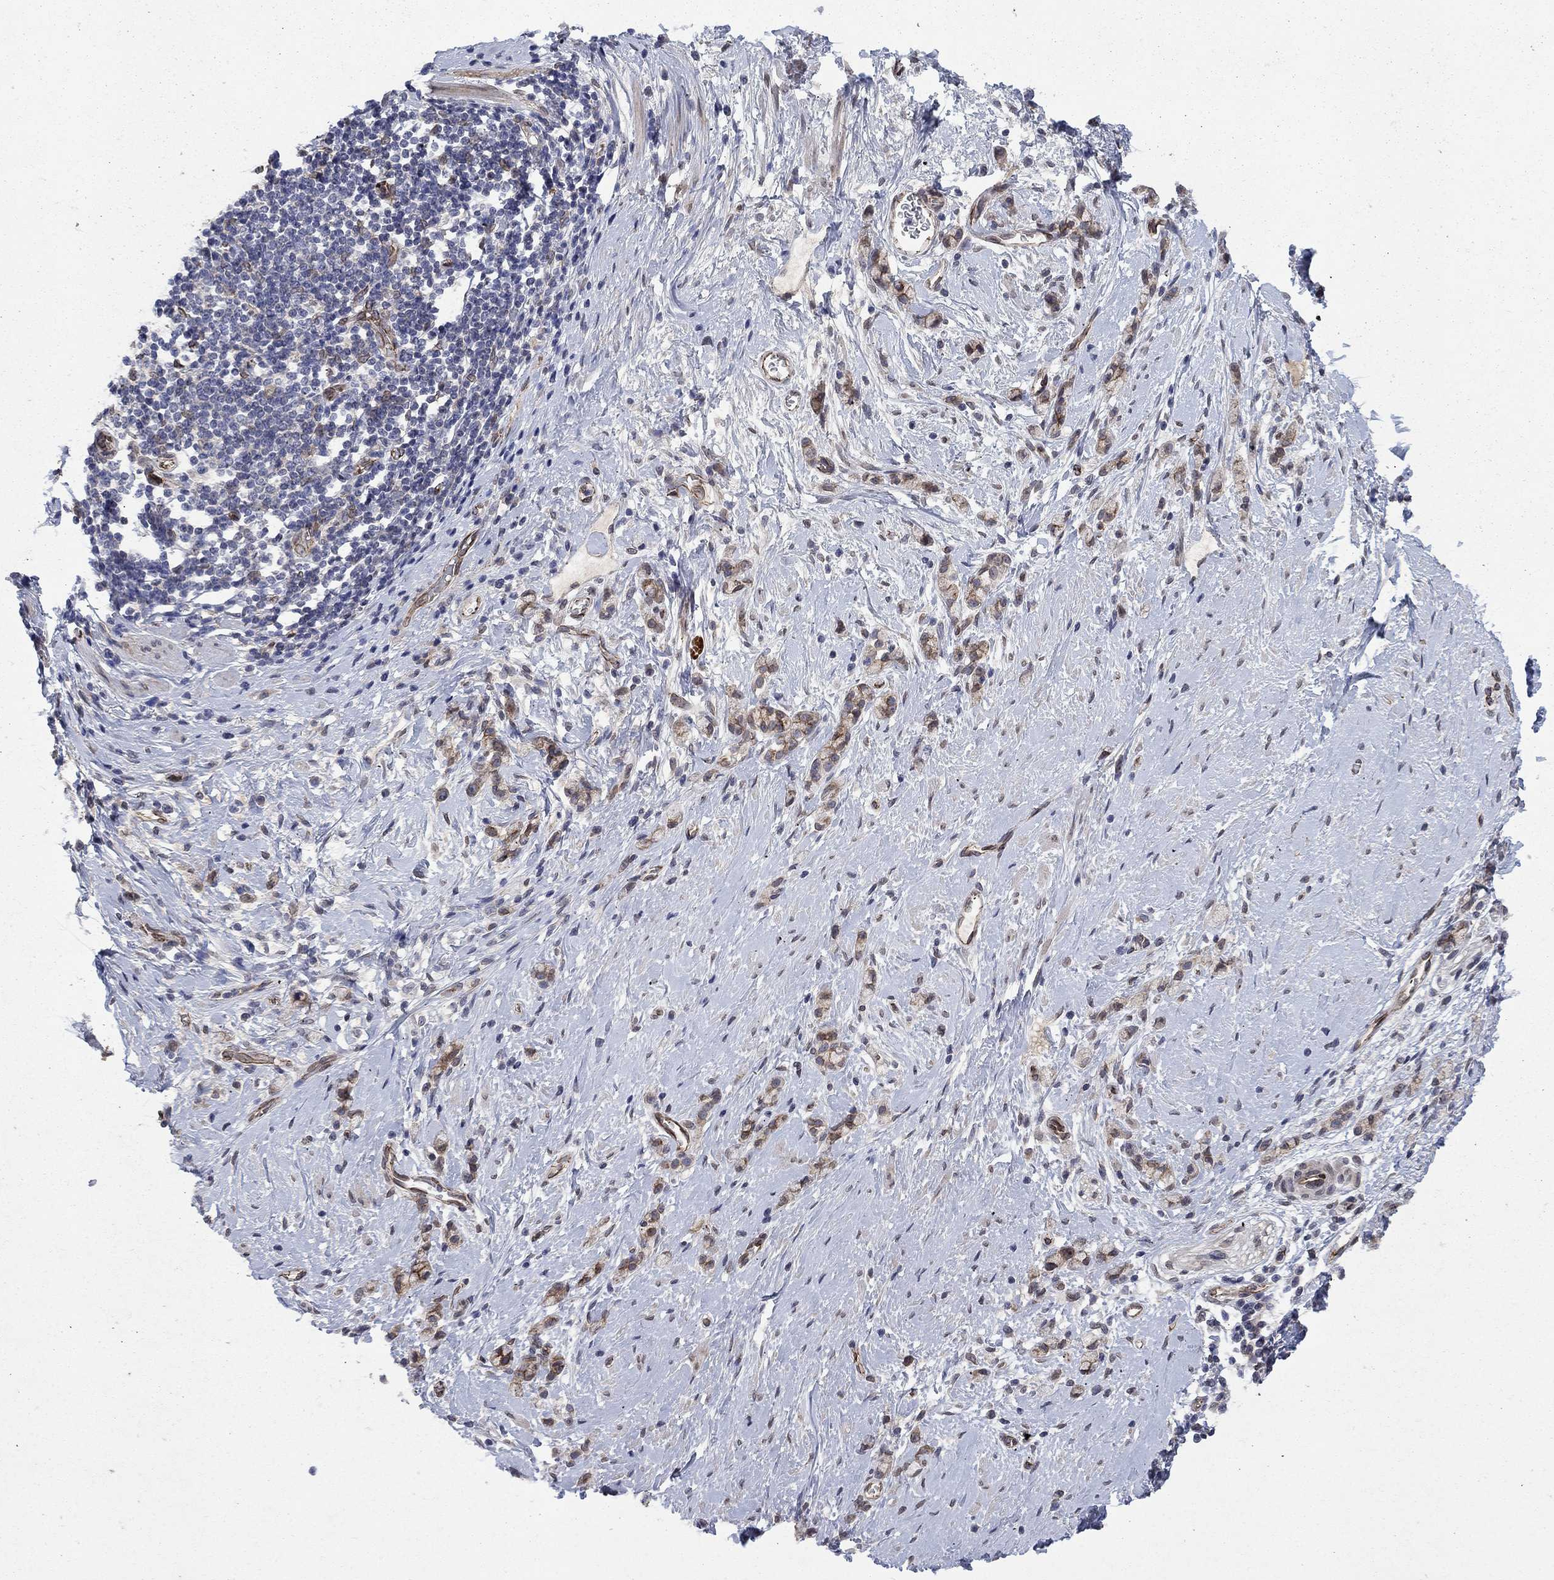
{"staining": {"intensity": "moderate", "quantity": ">75%", "location": "cytoplasmic/membranous"}, "tissue": "stomach cancer", "cell_type": "Tumor cells", "image_type": "cancer", "snomed": [{"axis": "morphology", "description": "Adenocarcinoma, NOS"}, {"axis": "topography", "description": "Stomach"}], "caption": "The histopathology image reveals staining of stomach cancer, revealing moderate cytoplasmic/membranous protein positivity (brown color) within tumor cells.", "gene": "EMC9", "patient": {"sex": "male", "age": 58}}